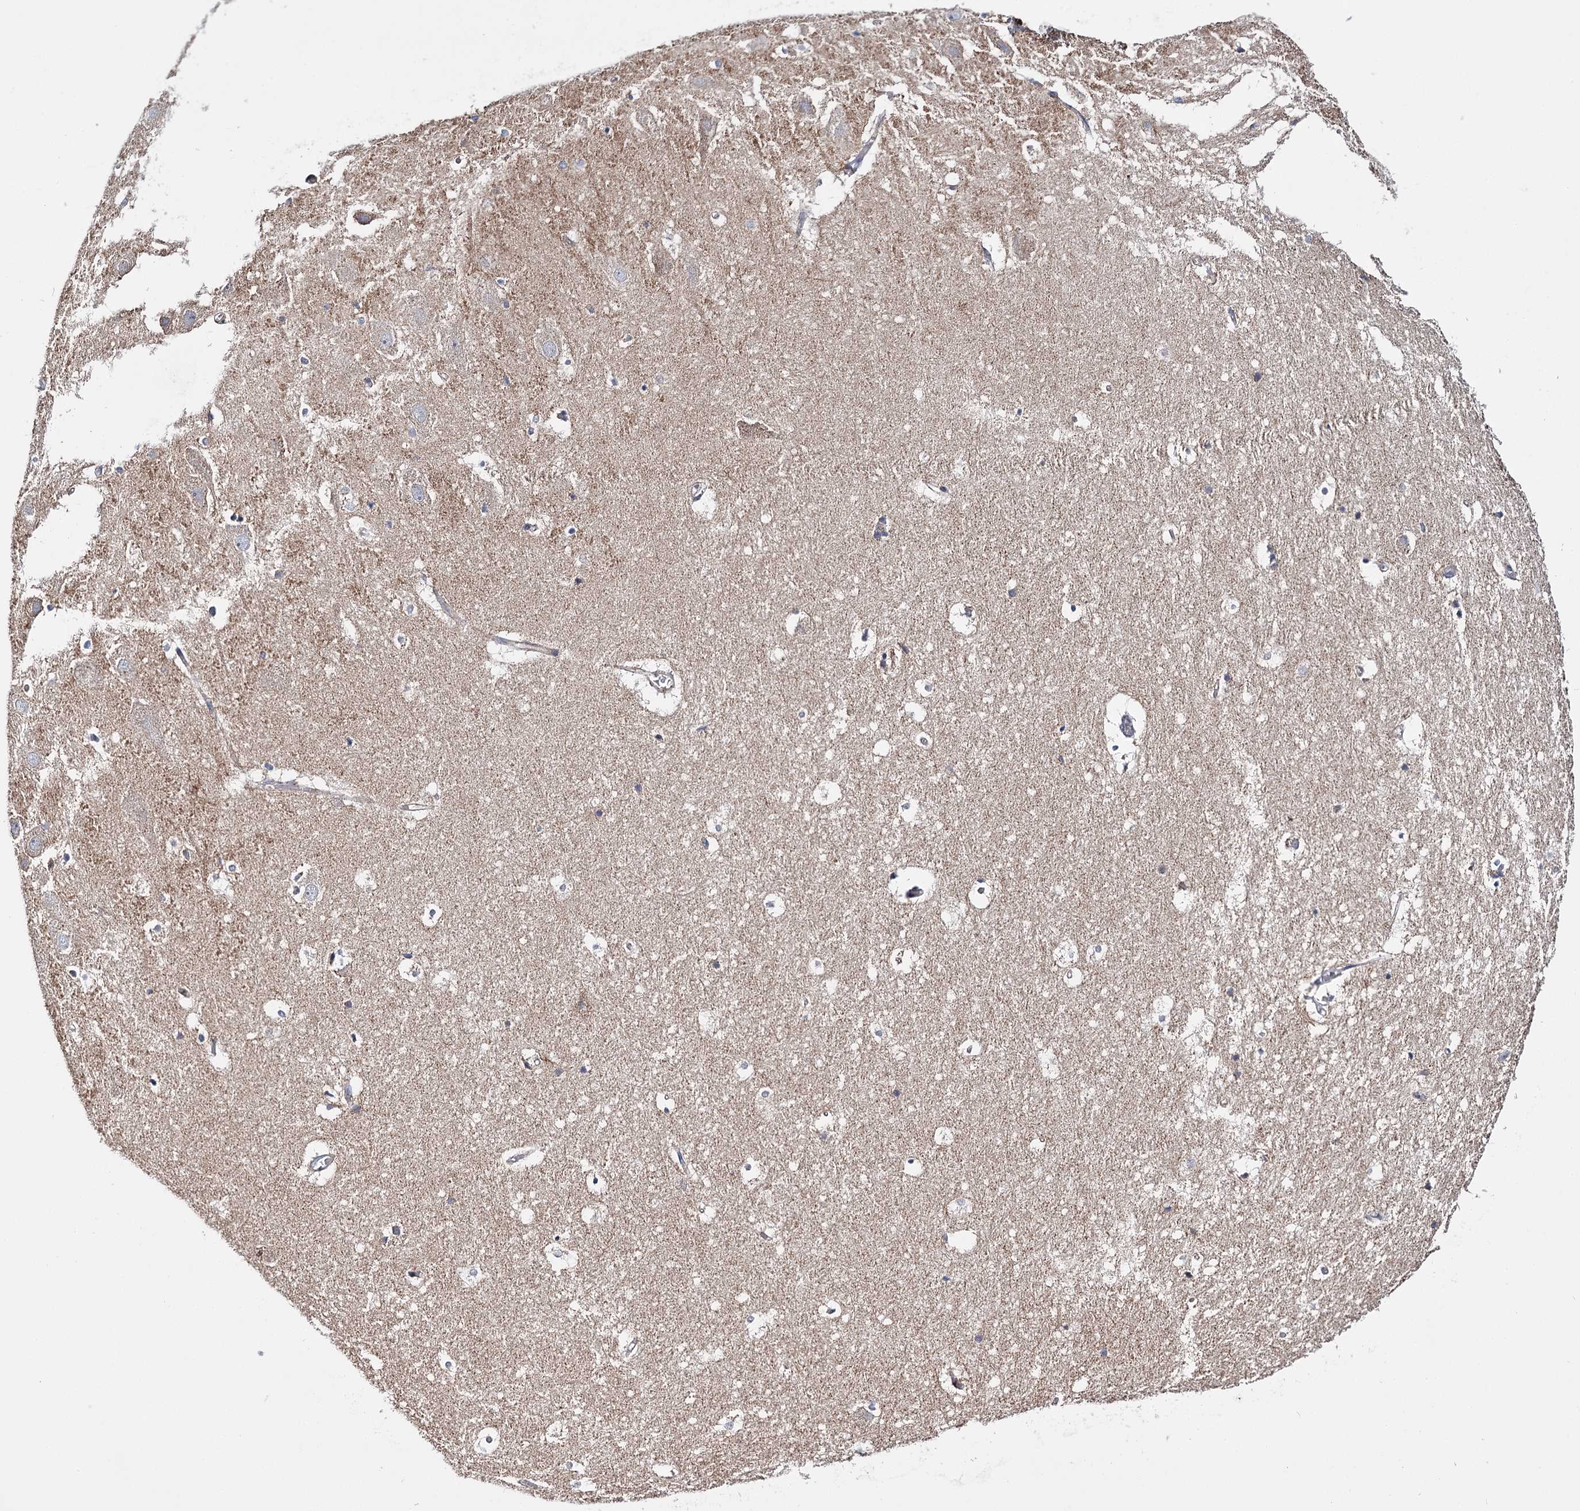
{"staining": {"intensity": "negative", "quantity": "none", "location": "none"}, "tissue": "hippocampus", "cell_type": "Glial cells", "image_type": "normal", "snomed": [{"axis": "morphology", "description": "Normal tissue, NOS"}, {"axis": "topography", "description": "Hippocampus"}], "caption": "IHC of normal hippocampus shows no staining in glial cells.", "gene": "CFAP46", "patient": {"sex": "female", "age": 52}}